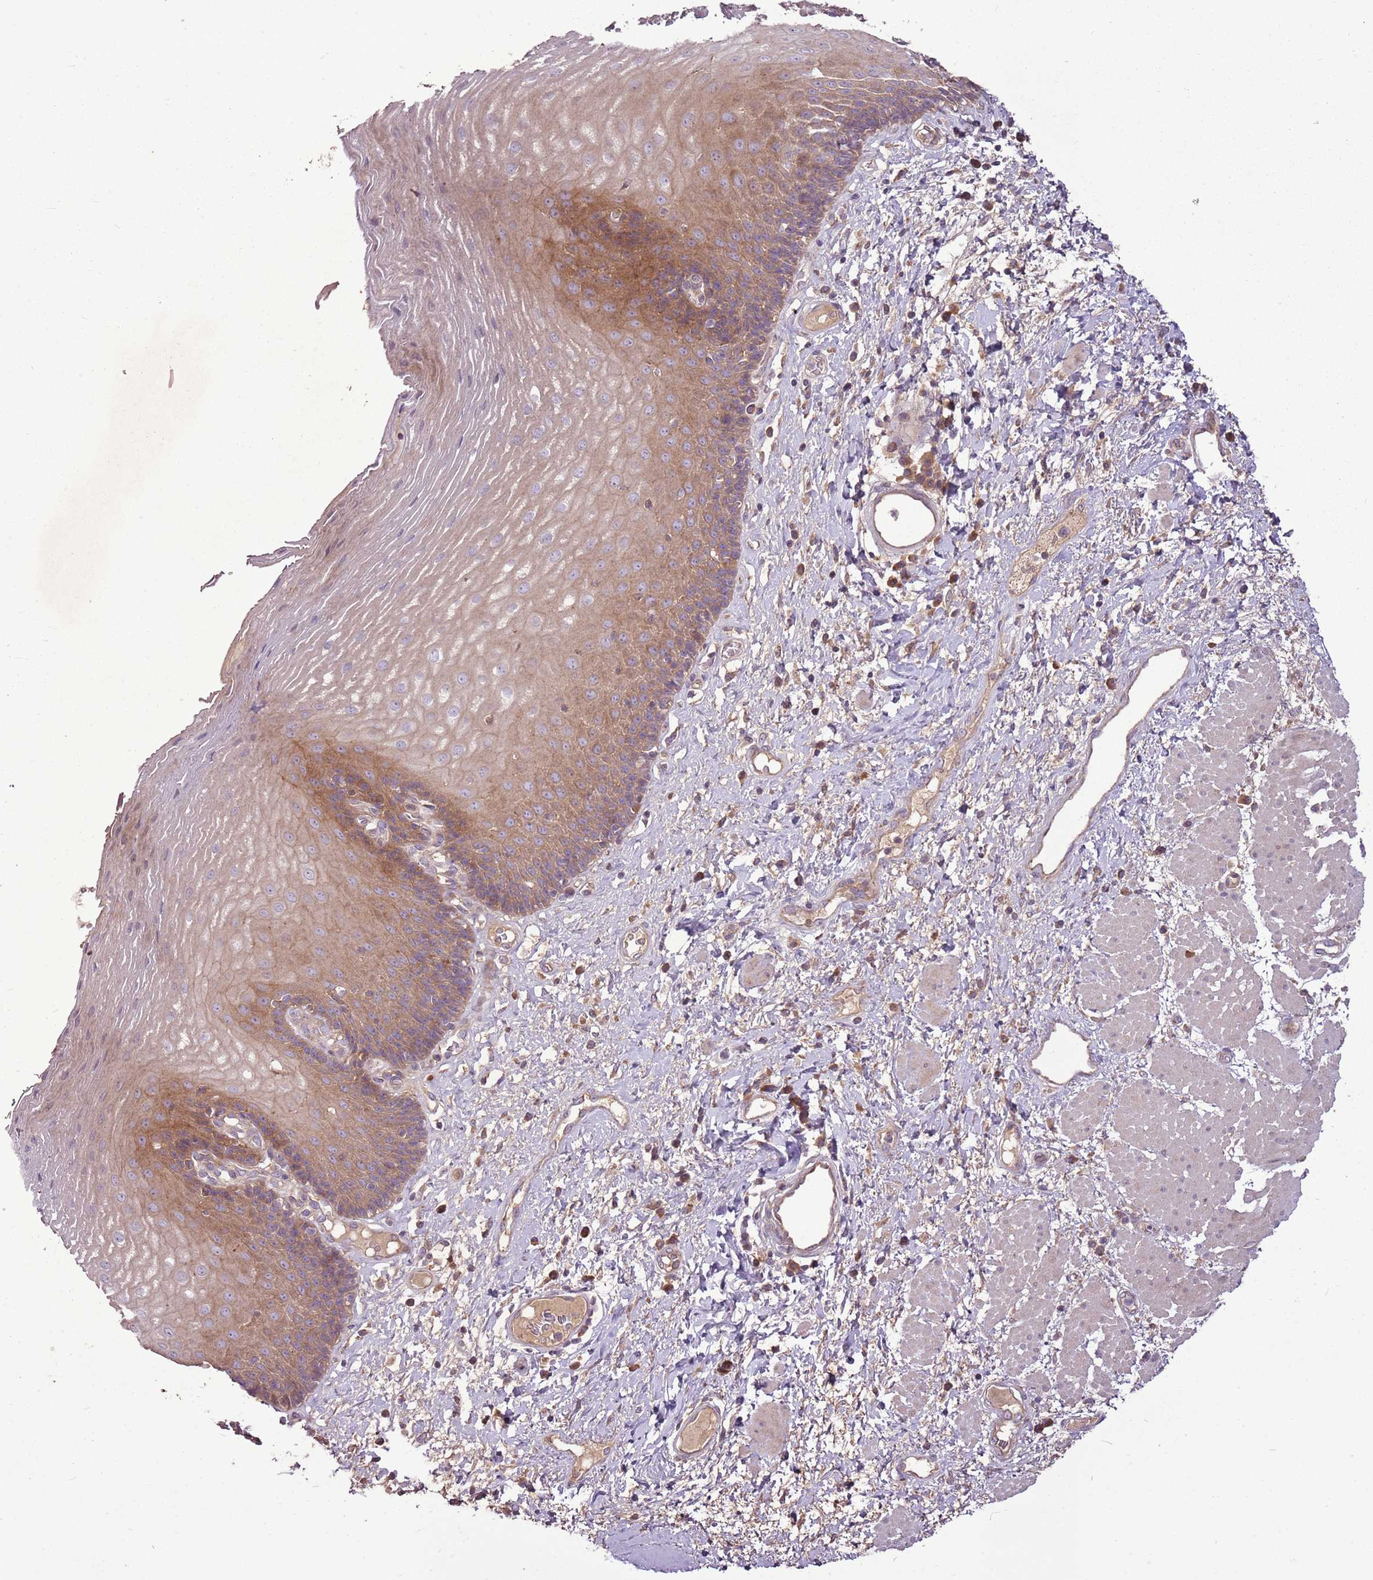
{"staining": {"intensity": "moderate", "quantity": ">75%", "location": "cytoplasmic/membranous"}, "tissue": "esophagus", "cell_type": "Squamous epithelial cells", "image_type": "normal", "snomed": [{"axis": "morphology", "description": "Normal tissue, NOS"}, {"axis": "morphology", "description": "Adenocarcinoma, NOS"}, {"axis": "topography", "description": "Esophagus"}], "caption": "Protein staining of benign esophagus displays moderate cytoplasmic/membranous positivity in about >75% of squamous epithelial cells. The protein of interest is stained brown, and the nuclei are stained in blue (DAB IHC with brightfield microscopy, high magnification).", "gene": "ANKRD24", "patient": {"sex": "male", "age": 62}}